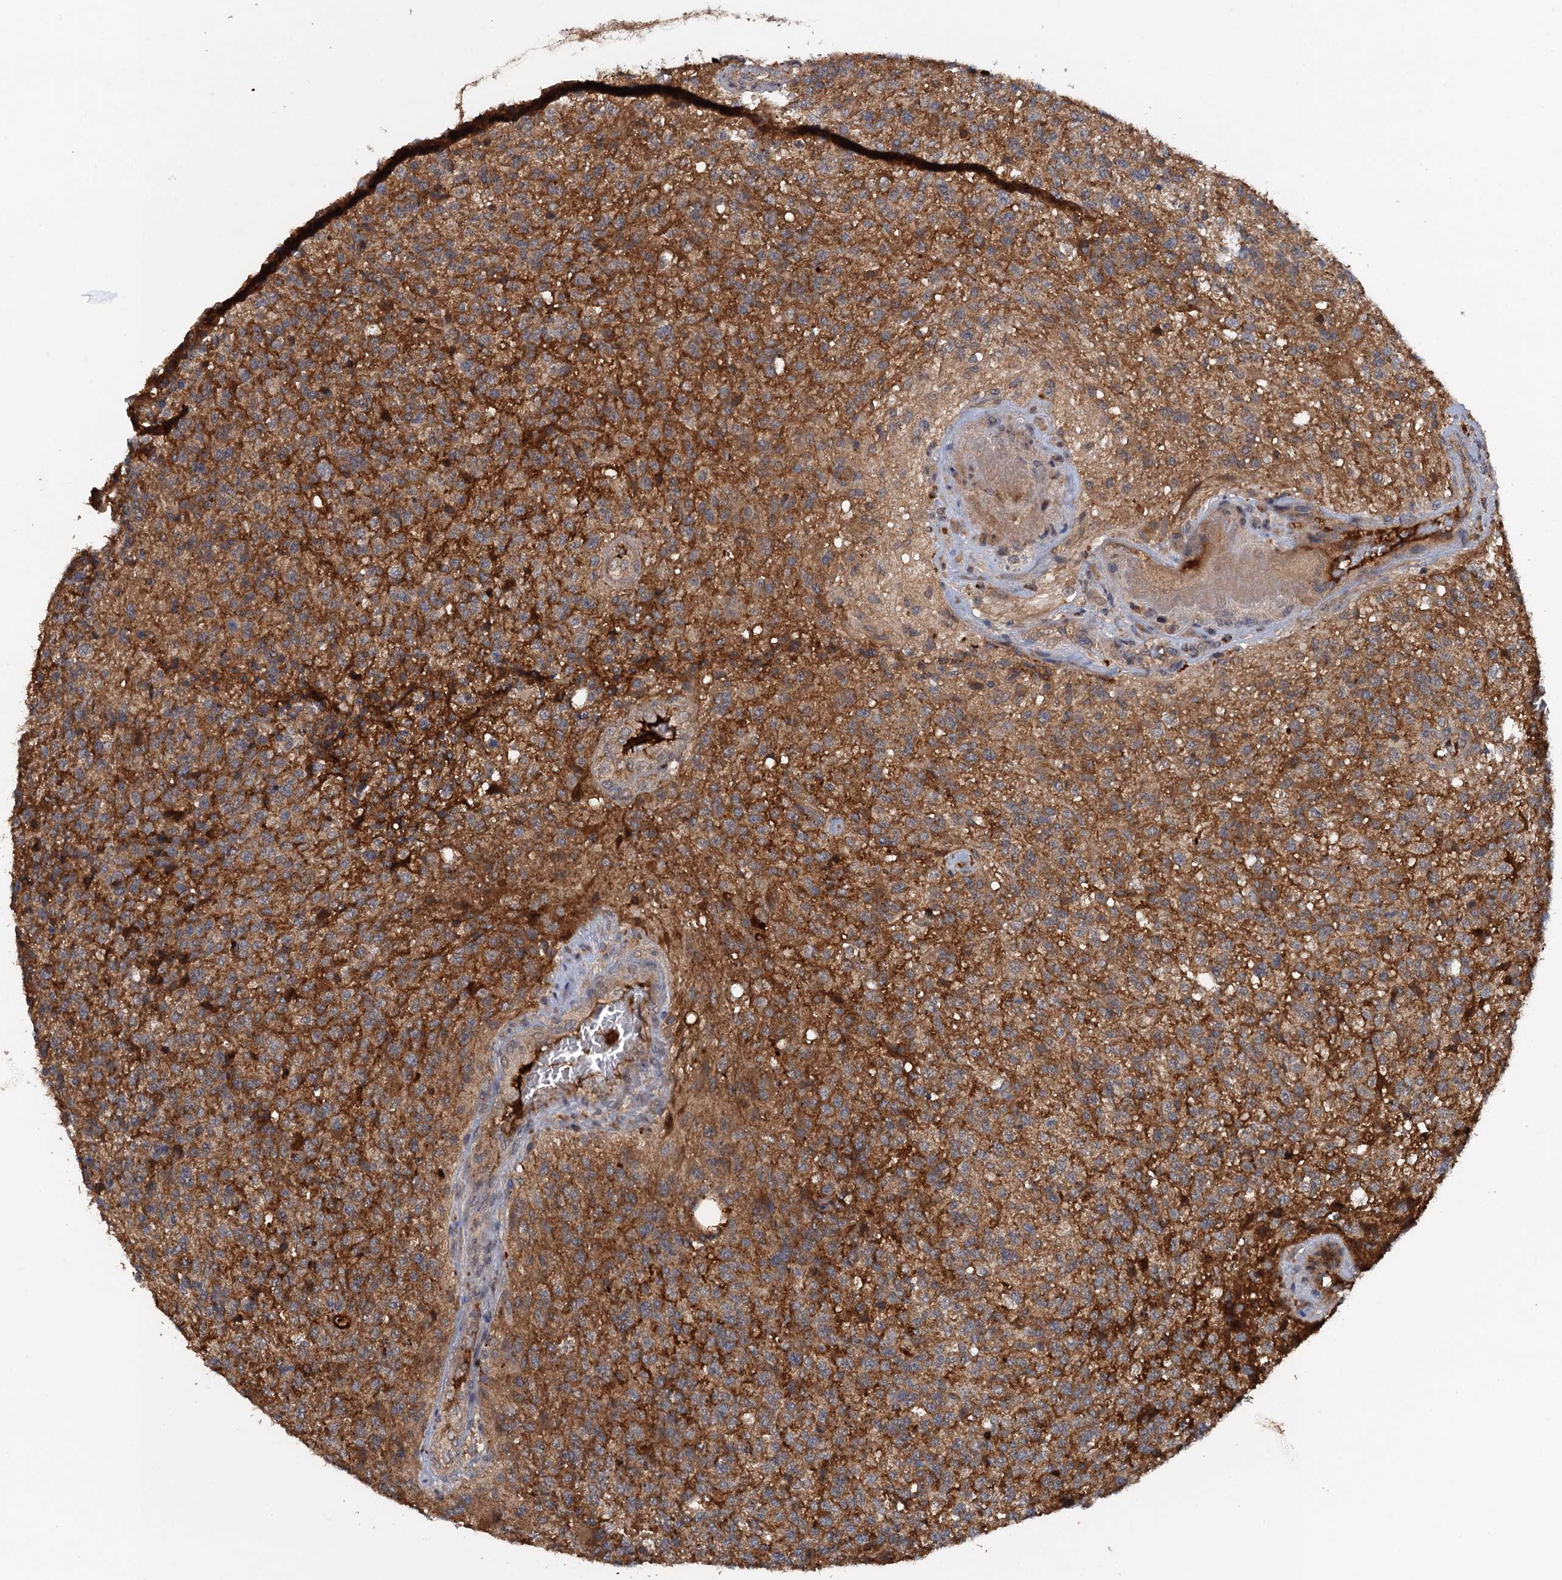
{"staining": {"intensity": "moderate", "quantity": "25%-75%", "location": "cytoplasmic/membranous"}, "tissue": "glioma", "cell_type": "Tumor cells", "image_type": "cancer", "snomed": [{"axis": "morphology", "description": "Glioma, malignant, High grade"}, {"axis": "topography", "description": "Brain"}], "caption": "A brown stain shows moderate cytoplasmic/membranous expression of a protein in glioma tumor cells. Nuclei are stained in blue.", "gene": "HAPLN3", "patient": {"sex": "male", "age": 56}}